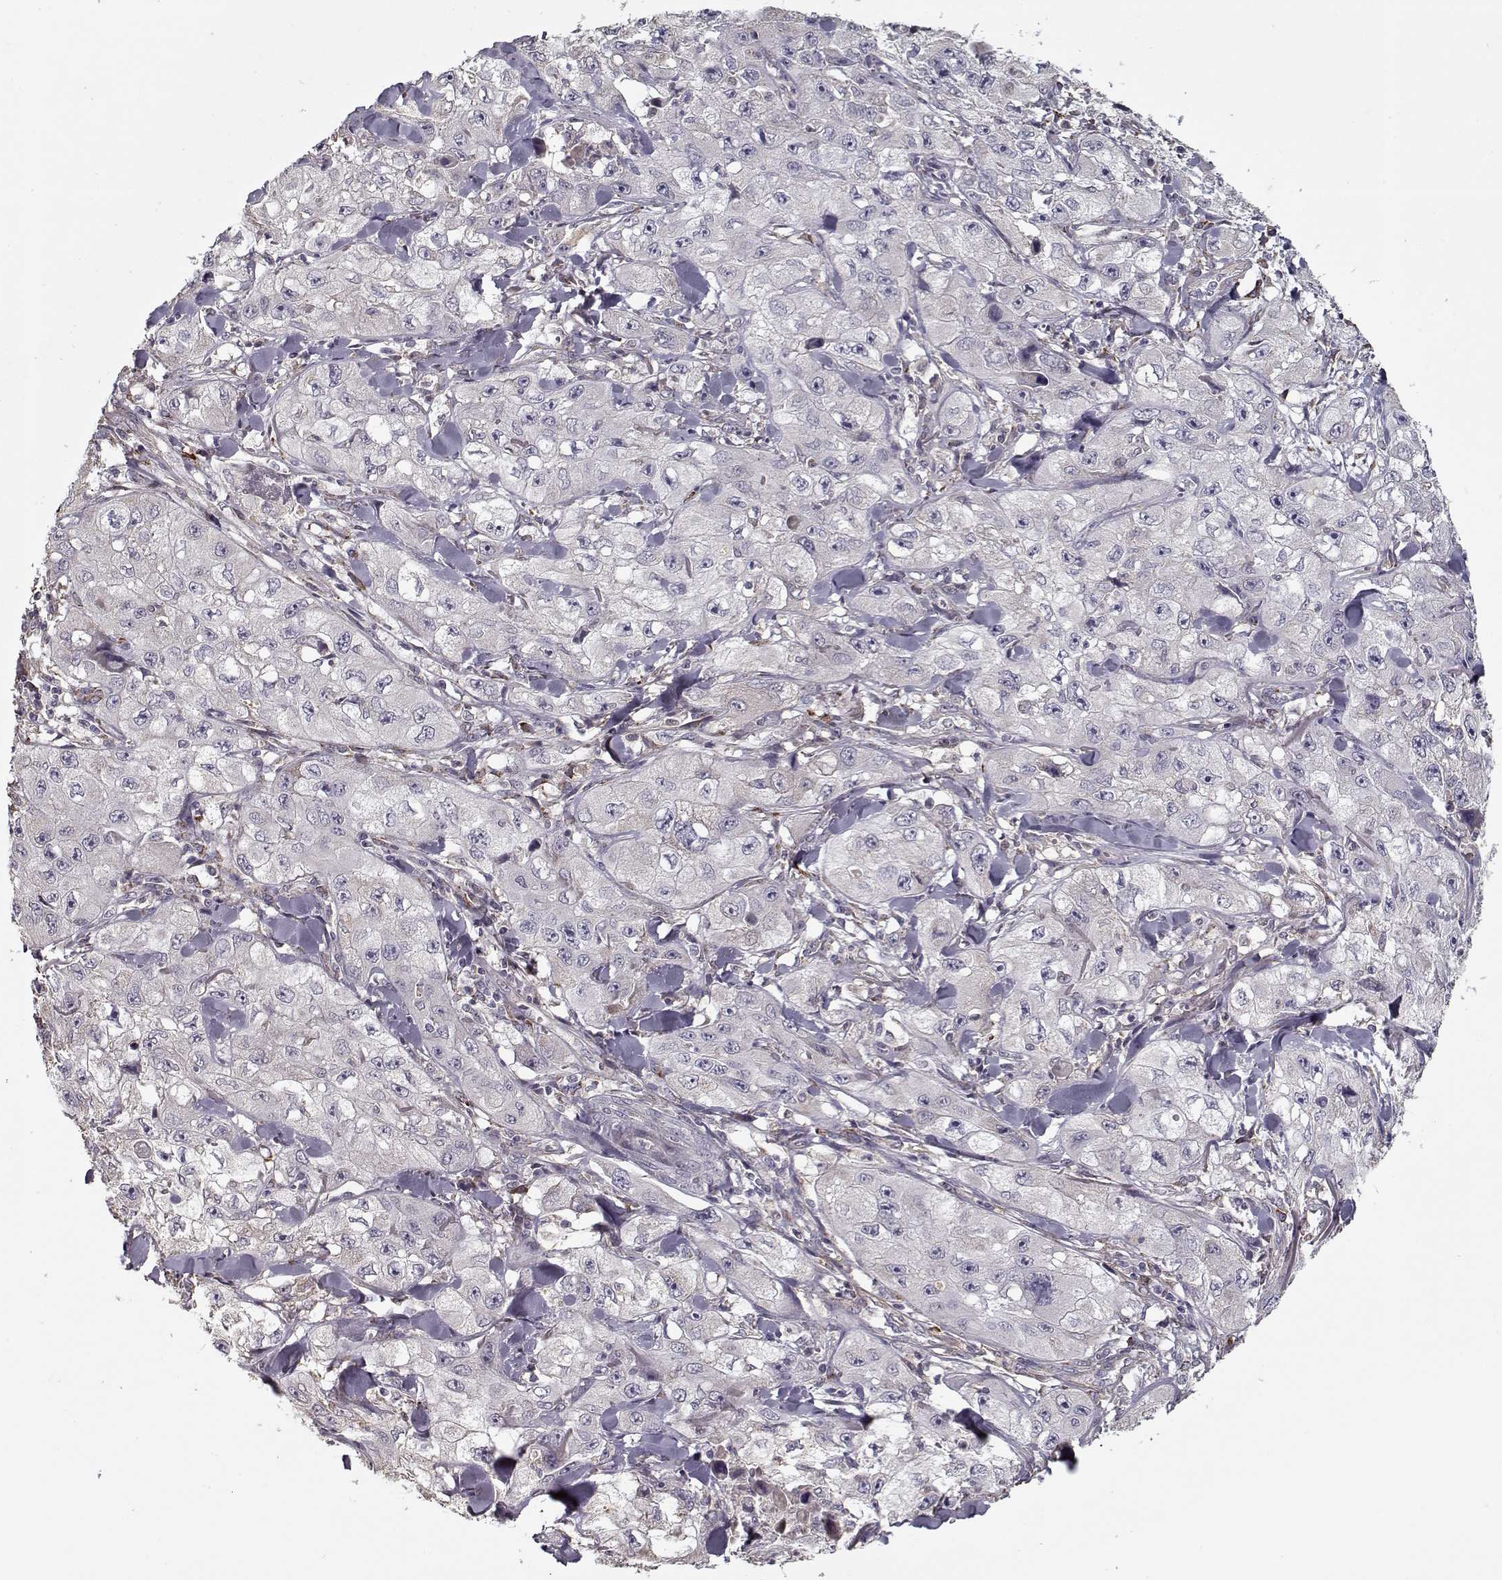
{"staining": {"intensity": "negative", "quantity": "none", "location": "none"}, "tissue": "skin cancer", "cell_type": "Tumor cells", "image_type": "cancer", "snomed": [{"axis": "morphology", "description": "Squamous cell carcinoma, NOS"}, {"axis": "topography", "description": "Skin"}, {"axis": "topography", "description": "Subcutis"}], "caption": "The histopathology image demonstrates no significant staining in tumor cells of skin cancer.", "gene": "LAMA2", "patient": {"sex": "male", "age": 73}}